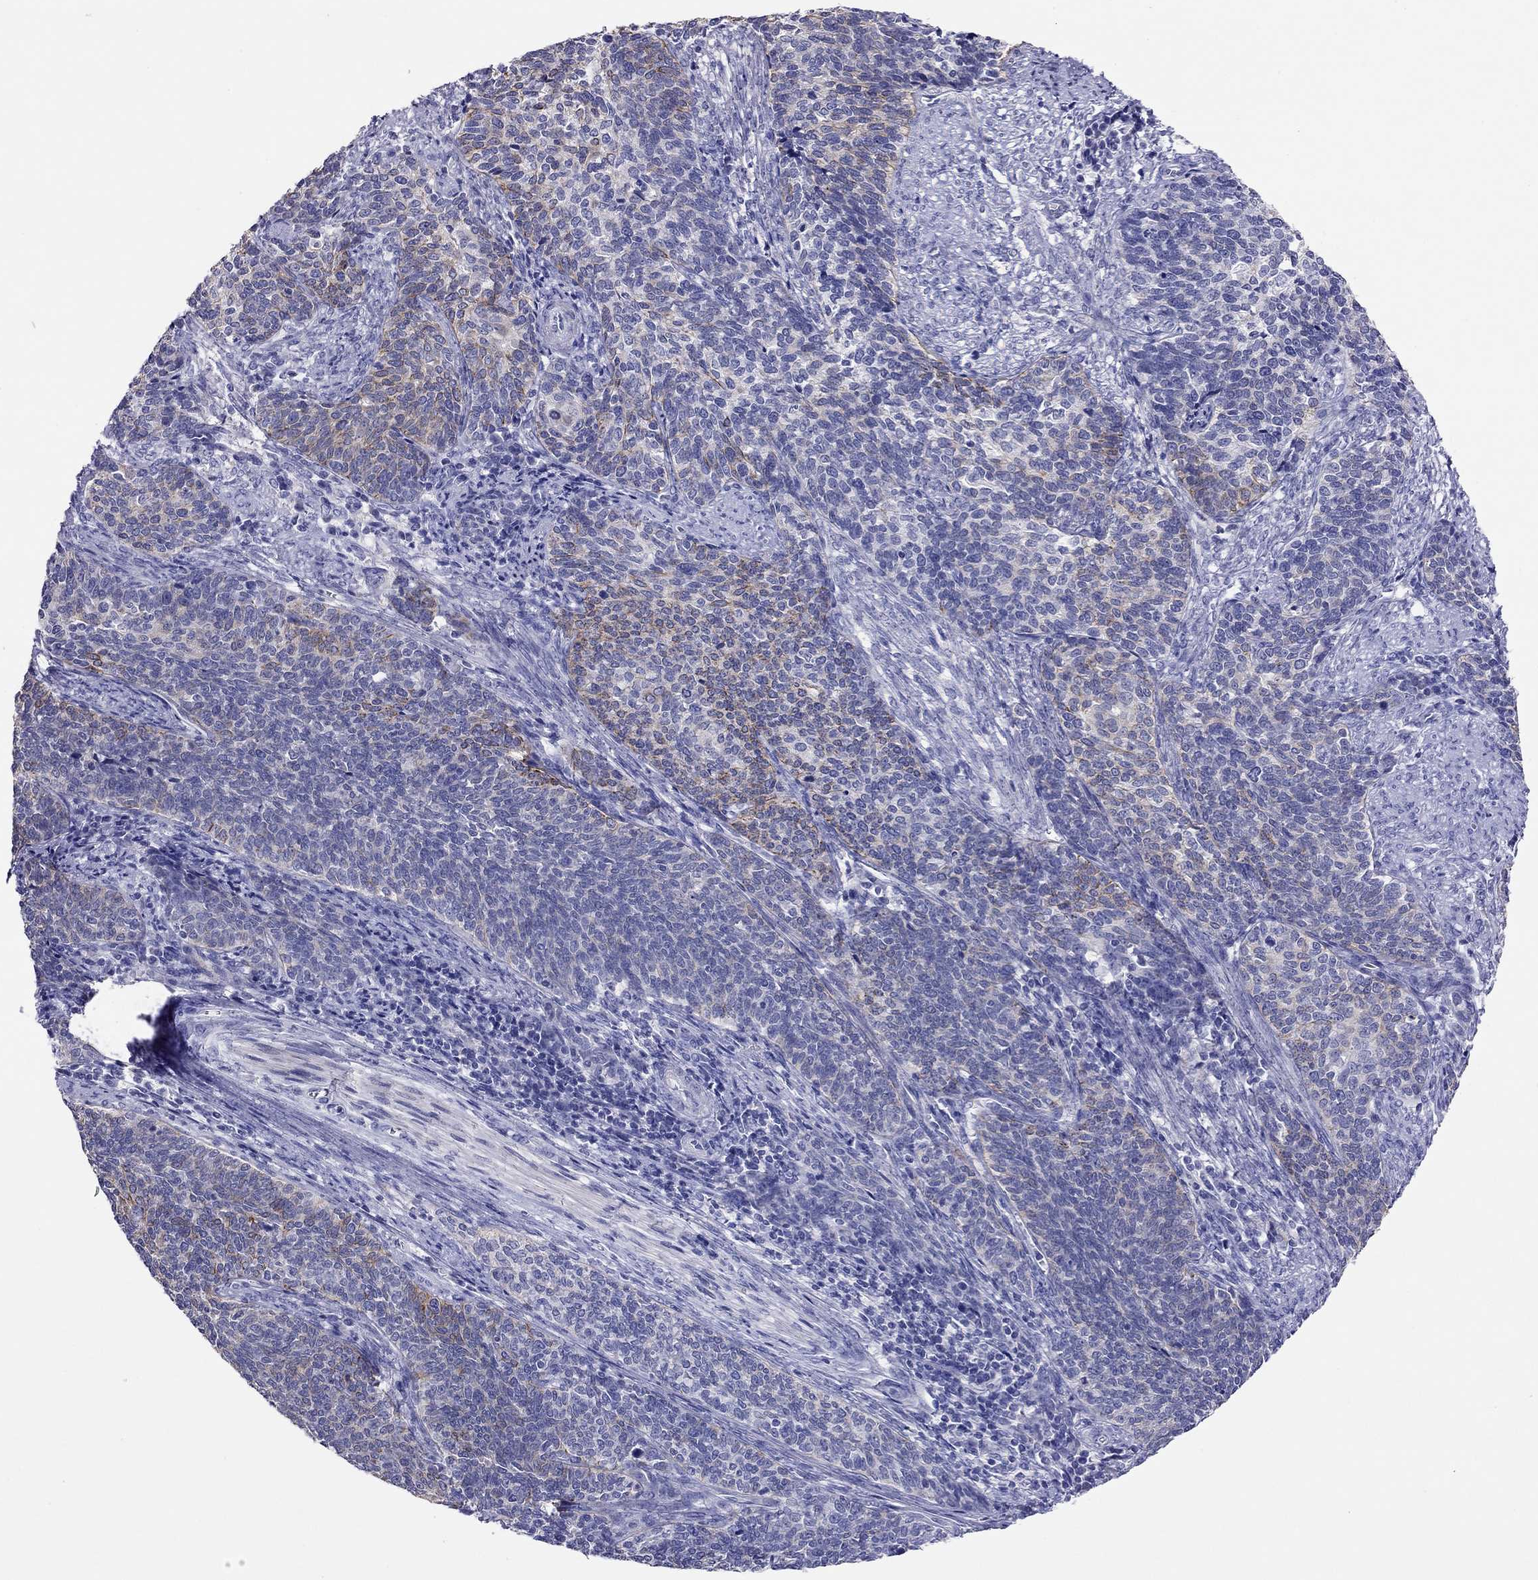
{"staining": {"intensity": "moderate", "quantity": "<25%", "location": "cytoplasmic/membranous"}, "tissue": "cervical cancer", "cell_type": "Tumor cells", "image_type": "cancer", "snomed": [{"axis": "morphology", "description": "Squamous cell carcinoma, NOS"}, {"axis": "topography", "description": "Cervix"}], "caption": "Squamous cell carcinoma (cervical) was stained to show a protein in brown. There is low levels of moderate cytoplasmic/membranous expression in approximately <25% of tumor cells.", "gene": "CAPNS2", "patient": {"sex": "female", "age": 39}}